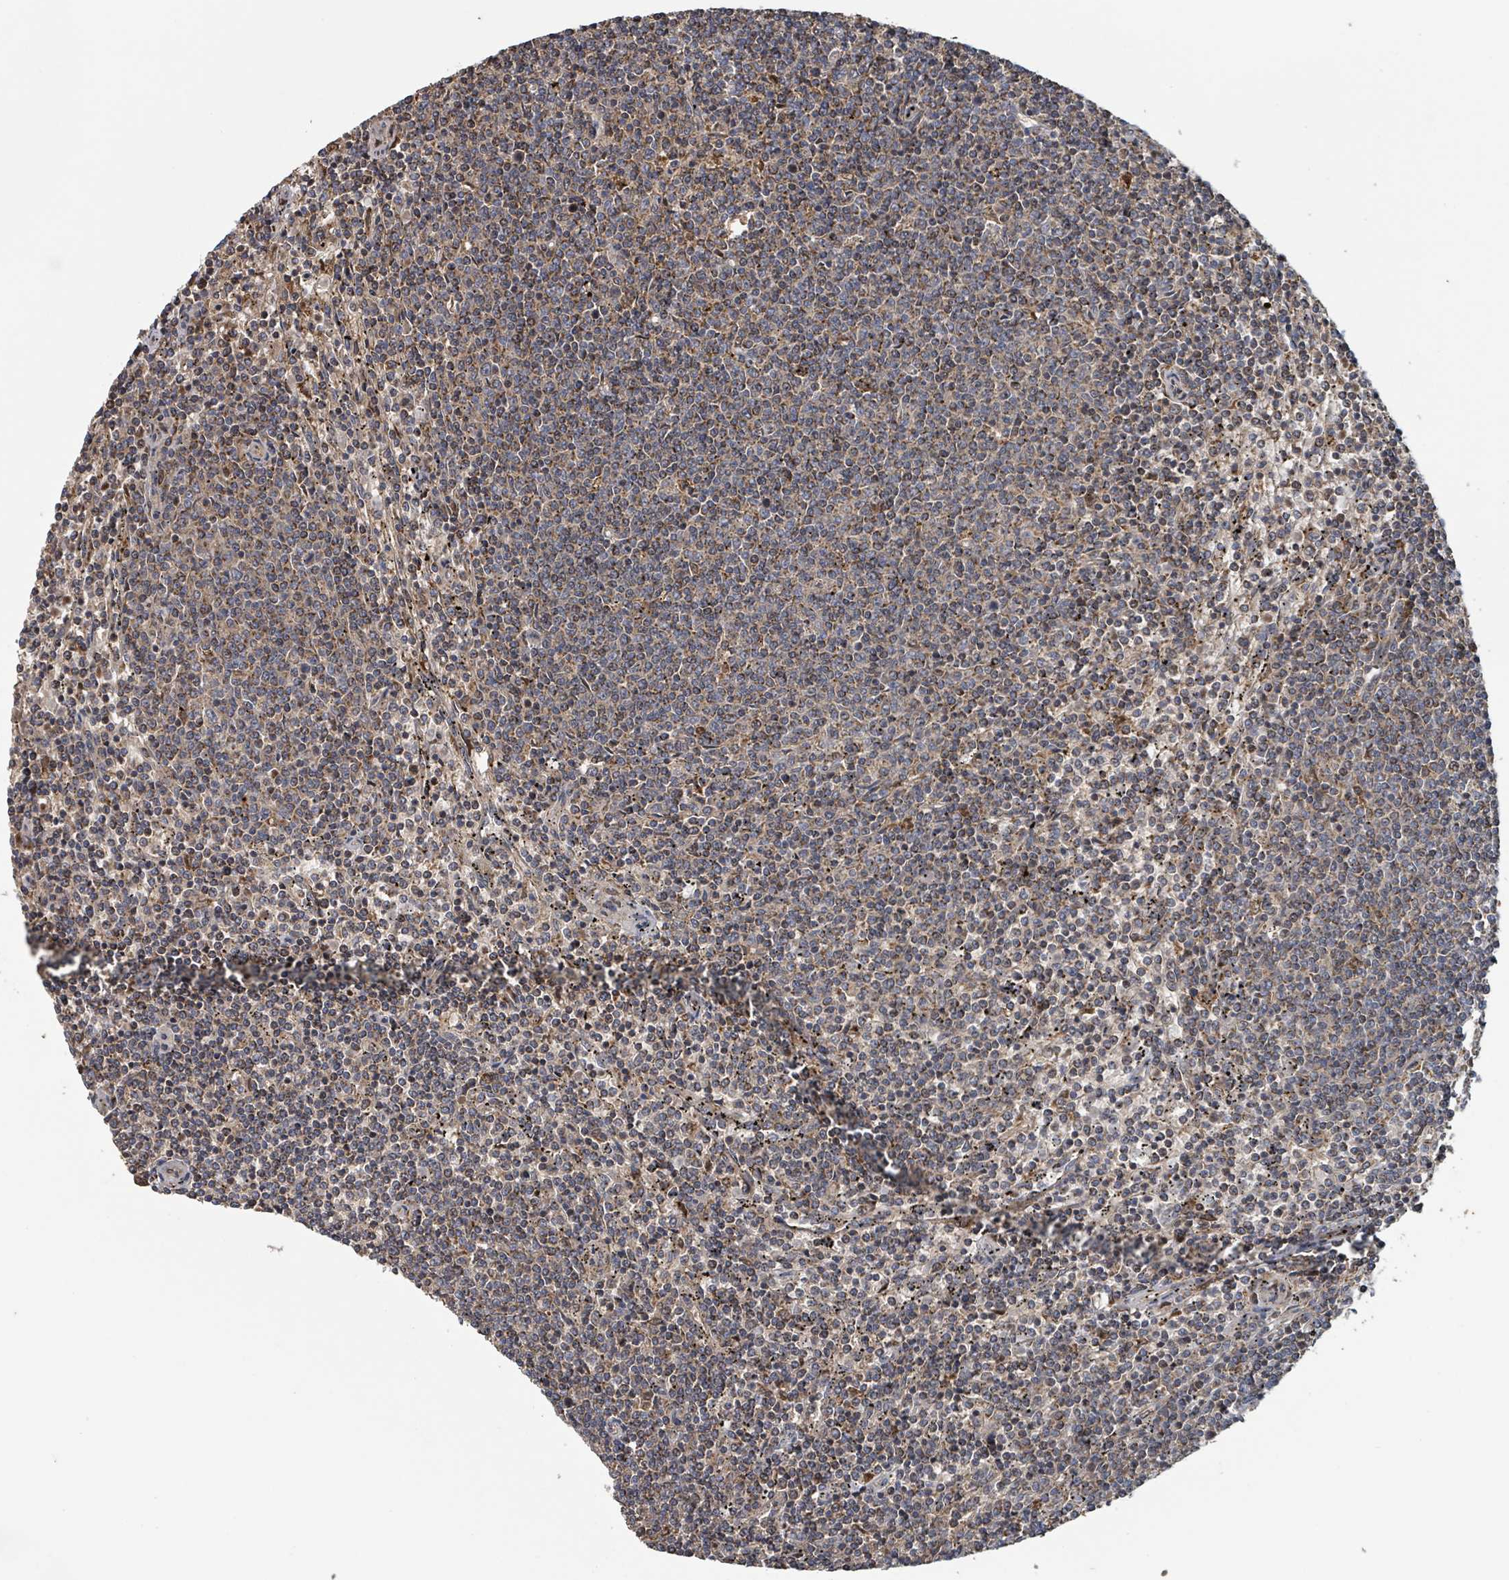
{"staining": {"intensity": "moderate", "quantity": "25%-75%", "location": "cytoplasmic/membranous"}, "tissue": "lymphoma", "cell_type": "Tumor cells", "image_type": "cancer", "snomed": [{"axis": "morphology", "description": "Malignant lymphoma, non-Hodgkin's type, Low grade"}, {"axis": "topography", "description": "Spleen"}], "caption": "Immunohistochemistry (IHC) (DAB (3,3'-diaminobenzidine)) staining of malignant lymphoma, non-Hodgkin's type (low-grade) shows moderate cytoplasmic/membranous protein positivity in approximately 25%-75% of tumor cells. The protein of interest is stained brown, and the nuclei are stained in blue (DAB IHC with brightfield microscopy, high magnification).", "gene": "HIVEP1", "patient": {"sex": "female", "age": 50}}